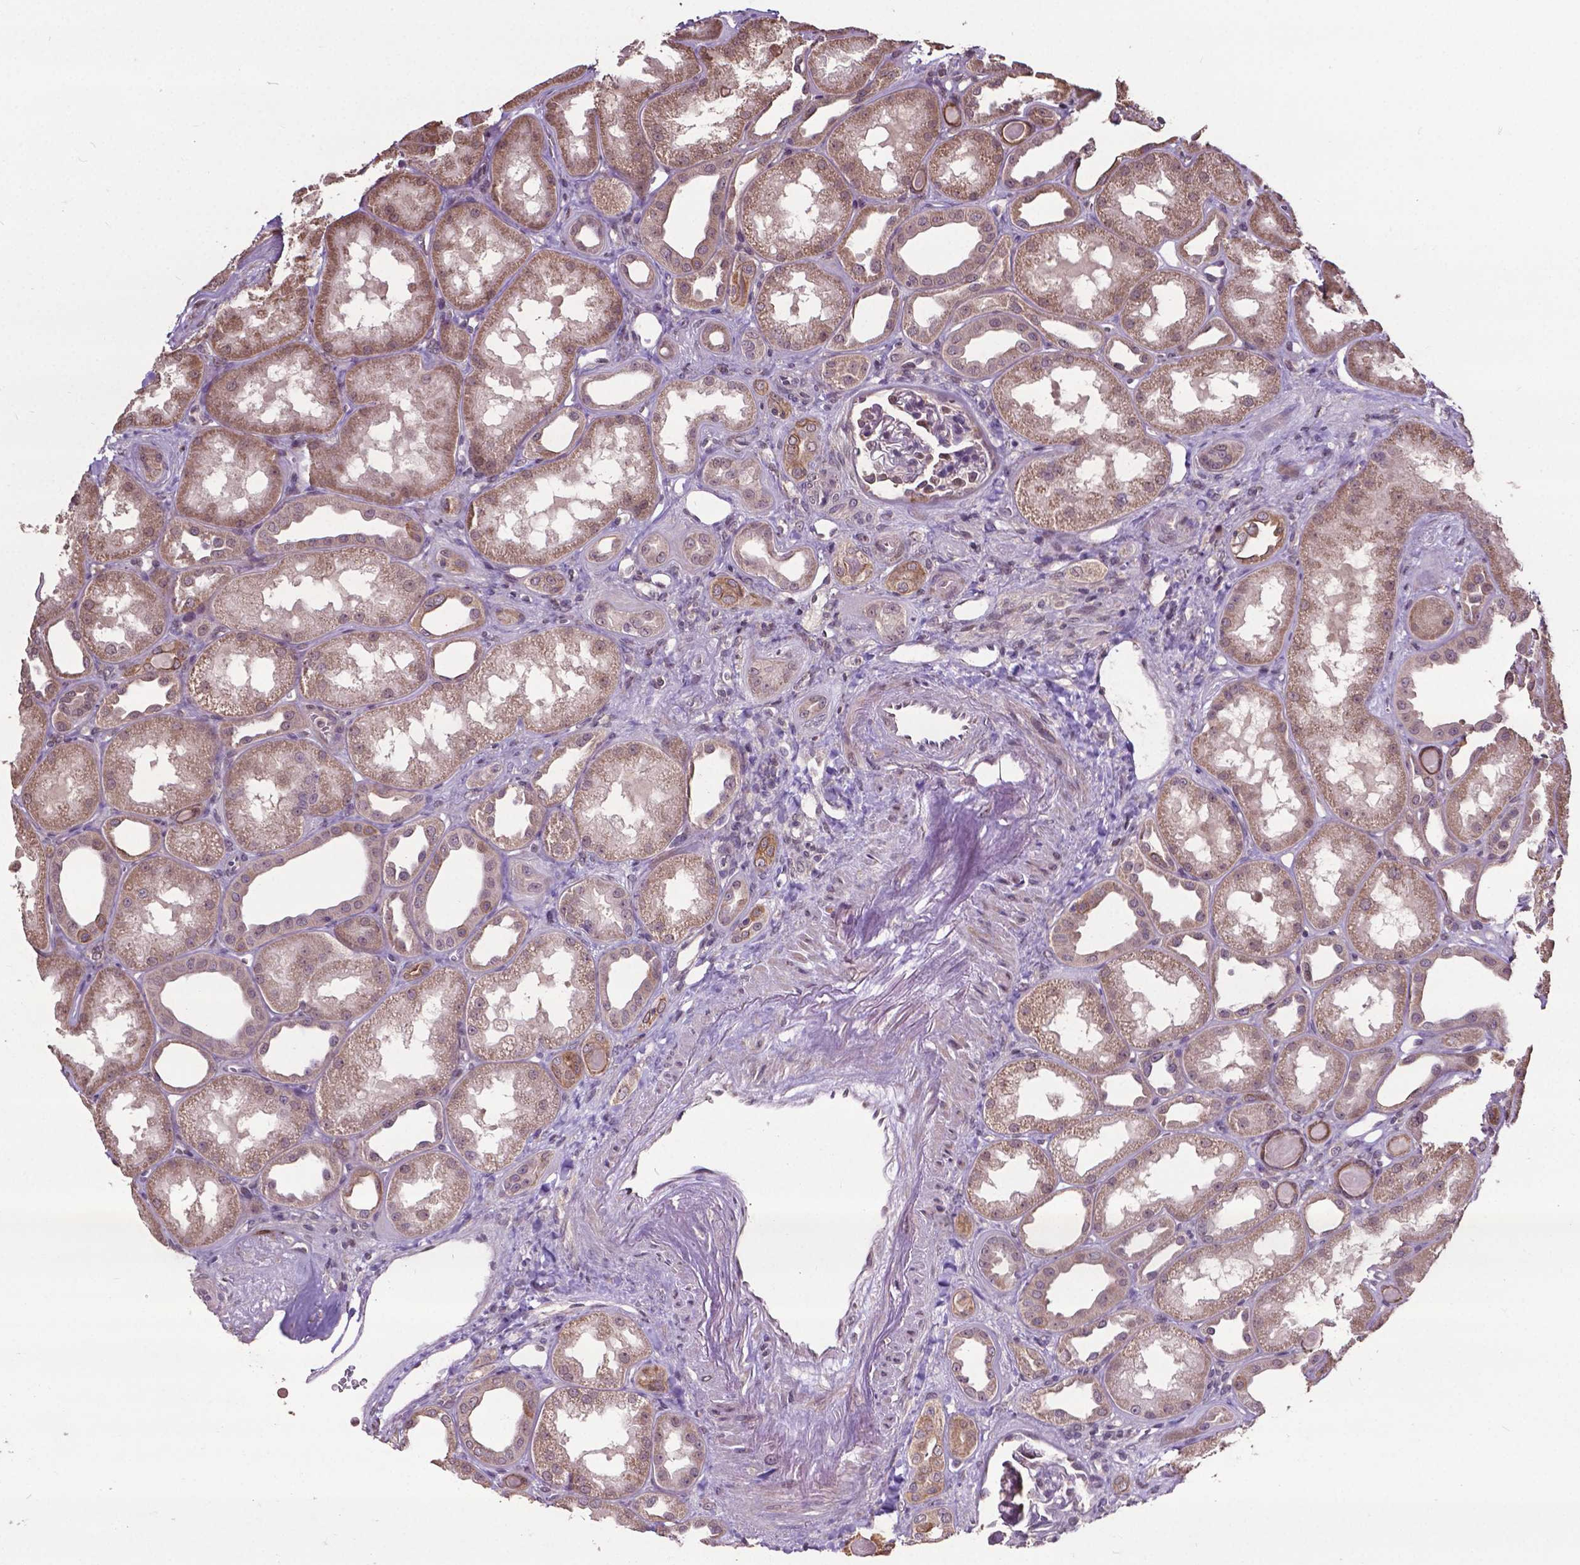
{"staining": {"intensity": "negative", "quantity": "none", "location": "none"}, "tissue": "kidney", "cell_type": "Cells in glomeruli", "image_type": "normal", "snomed": [{"axis": "morphology", "description": "Normal tissue, NOS"}, {"axis": "topography", "description": "Kidney"}], "caption": "The photomicrograph reveals no staining of cells in glomeruli in unremarkable kidney. (IHC, brightfield microscopy, high magnification).", "gene": "GLRA2", "patient": {"sex": "male", "age": 61}}